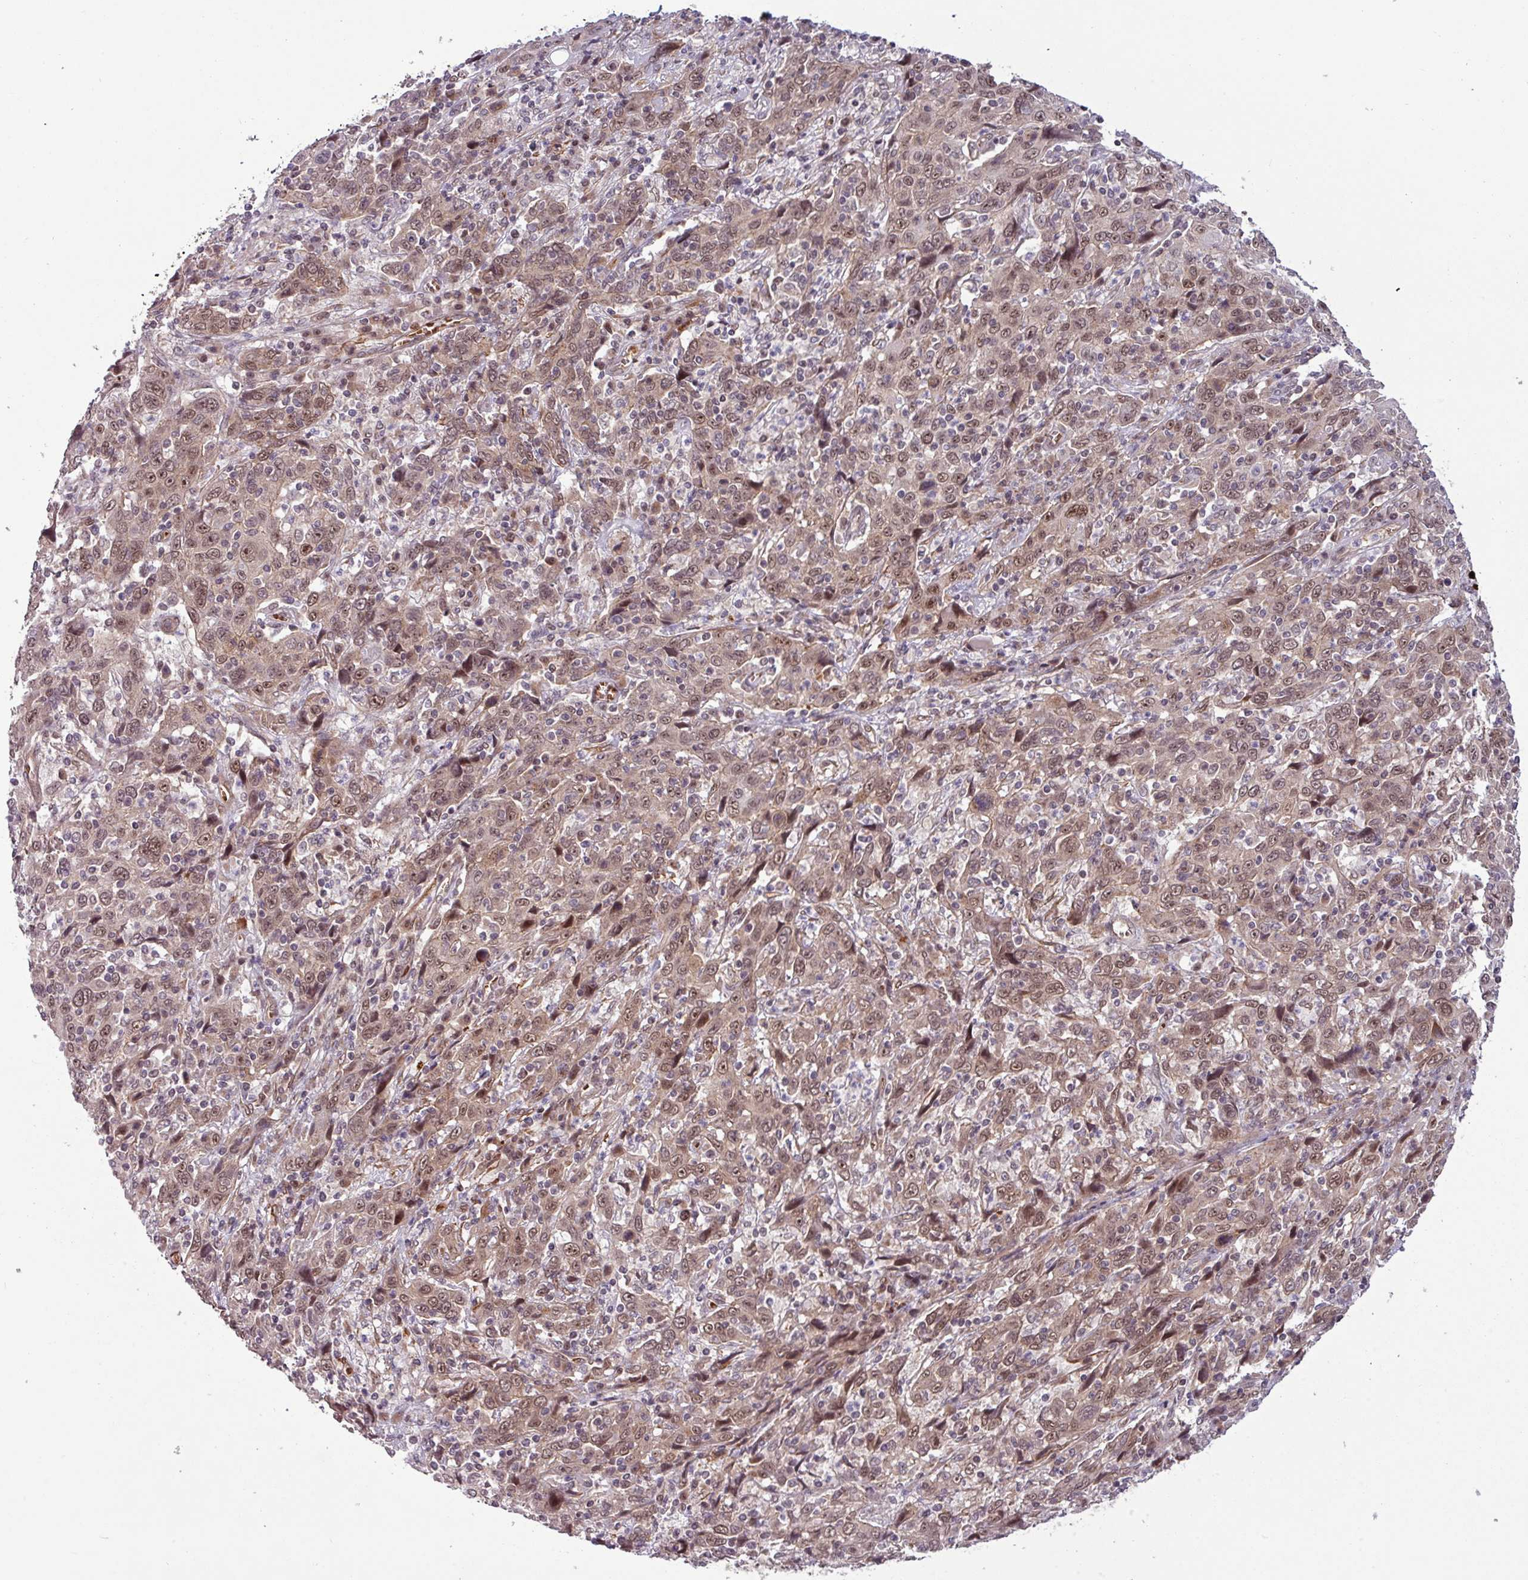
{"staining": {"intensity": "weak", "quantity": ">75%", "location": "cytoplasmic/membranous,nuclear"}, "tissue": "cervical cancer", "cell_type": "Tumor cells", "image_type": "cancer", "snomed": [{"axis": "morphology", "description": "Squamous cell carcinoma, NOS"}, {"axis": "topography", "description": "Cervix"}], "caption": "Brown immunohistochemical staining in human squamous cell carcinoma (cervical) demonstrates weak cytoplasmic/membranous and nuclear staining in about >75% of tumor cells. (IHC, brightfield microscopy, high magnification).", "gene": "C7orf50", "patient": {"sex": "female", "age": 46}}